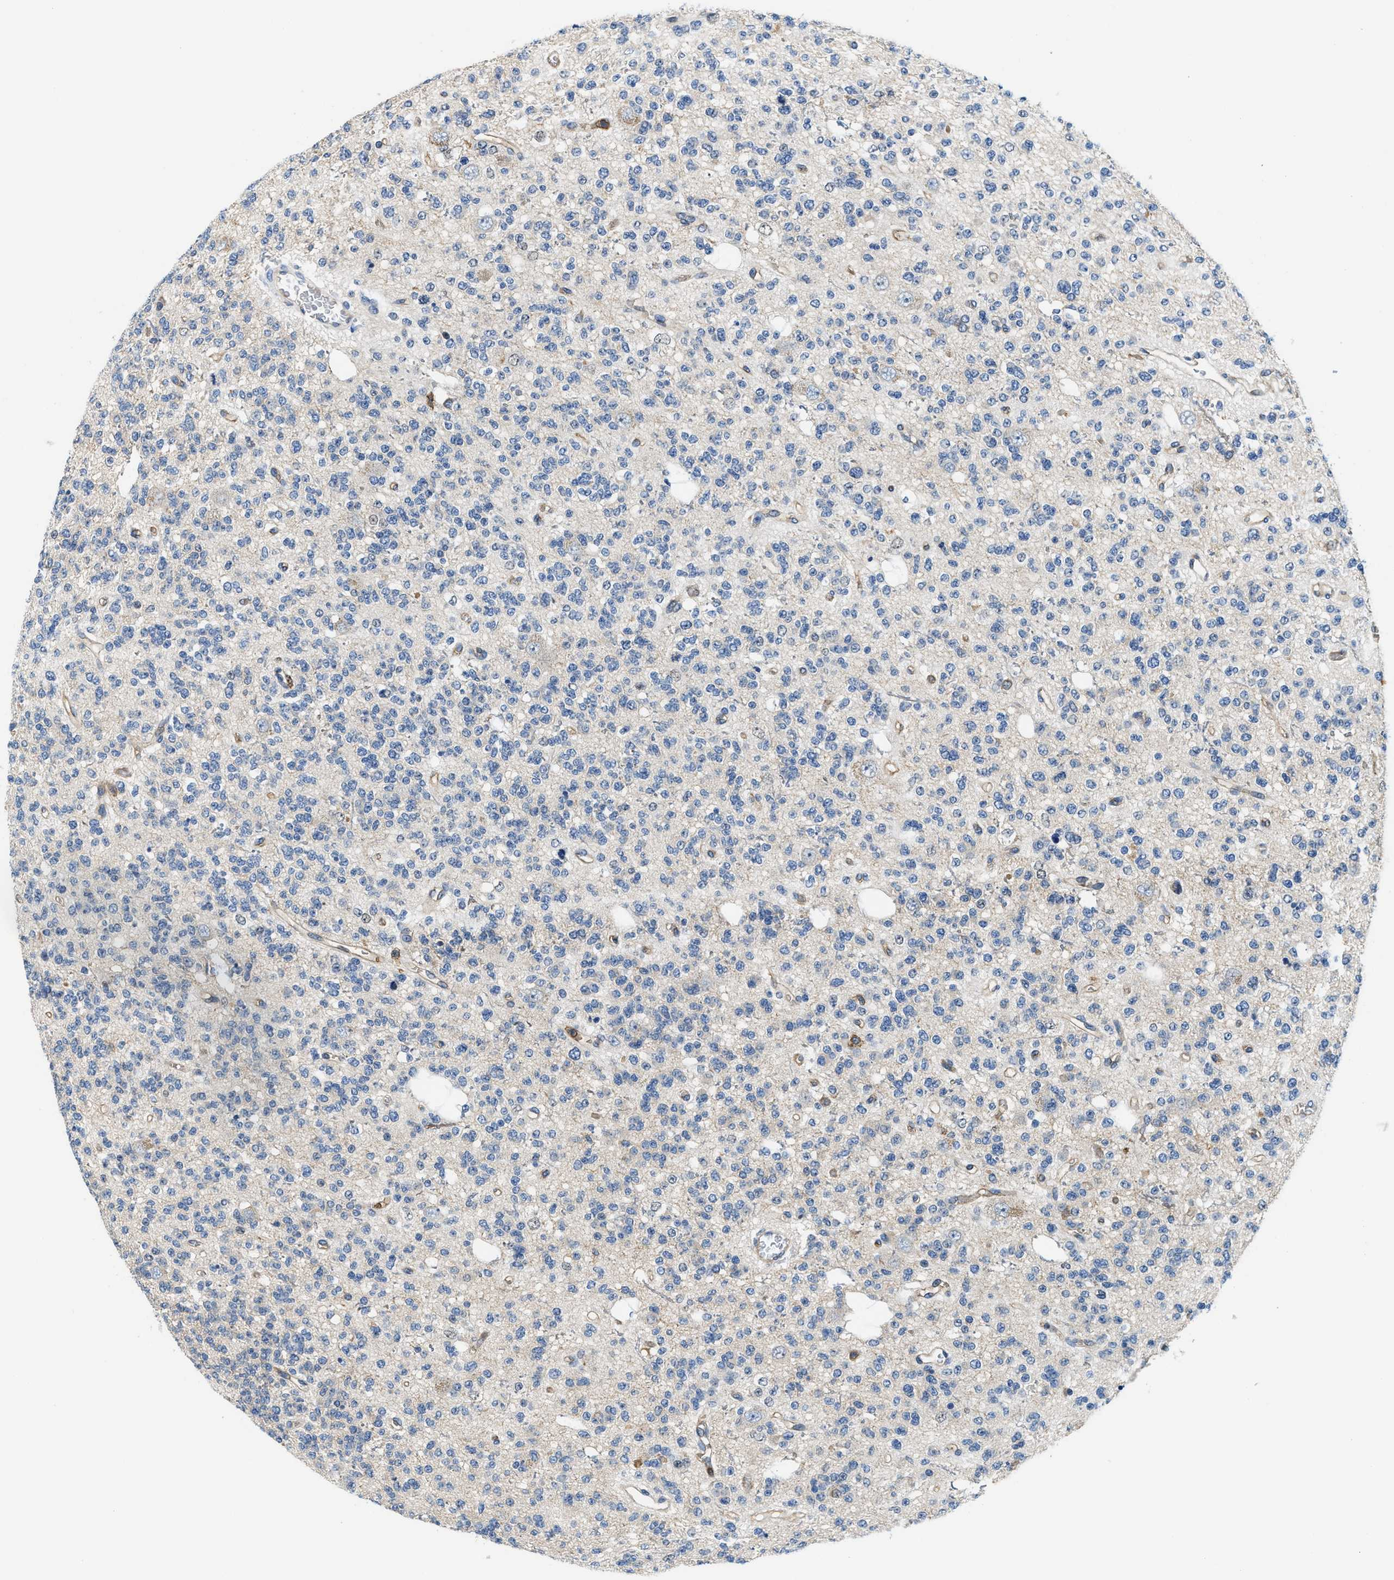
{"staining": {"intensity": "negative", "quantity": "none", "location": "none"}, "tissue": "glioma", "cell_type": "Tumor cells", "image_type": "cancer", "snomed": [{"axis": "morphology", "description": "Glioma, malignant, Low grade"}, {"axis": "topography", "description": "Brain"}], "caption": "A histopathology image of human low-grade glioma (malignant) is negative for staining in tumor cells.", "gene": "MYO1G", "patient": {"sex": "male", "age": 38}}